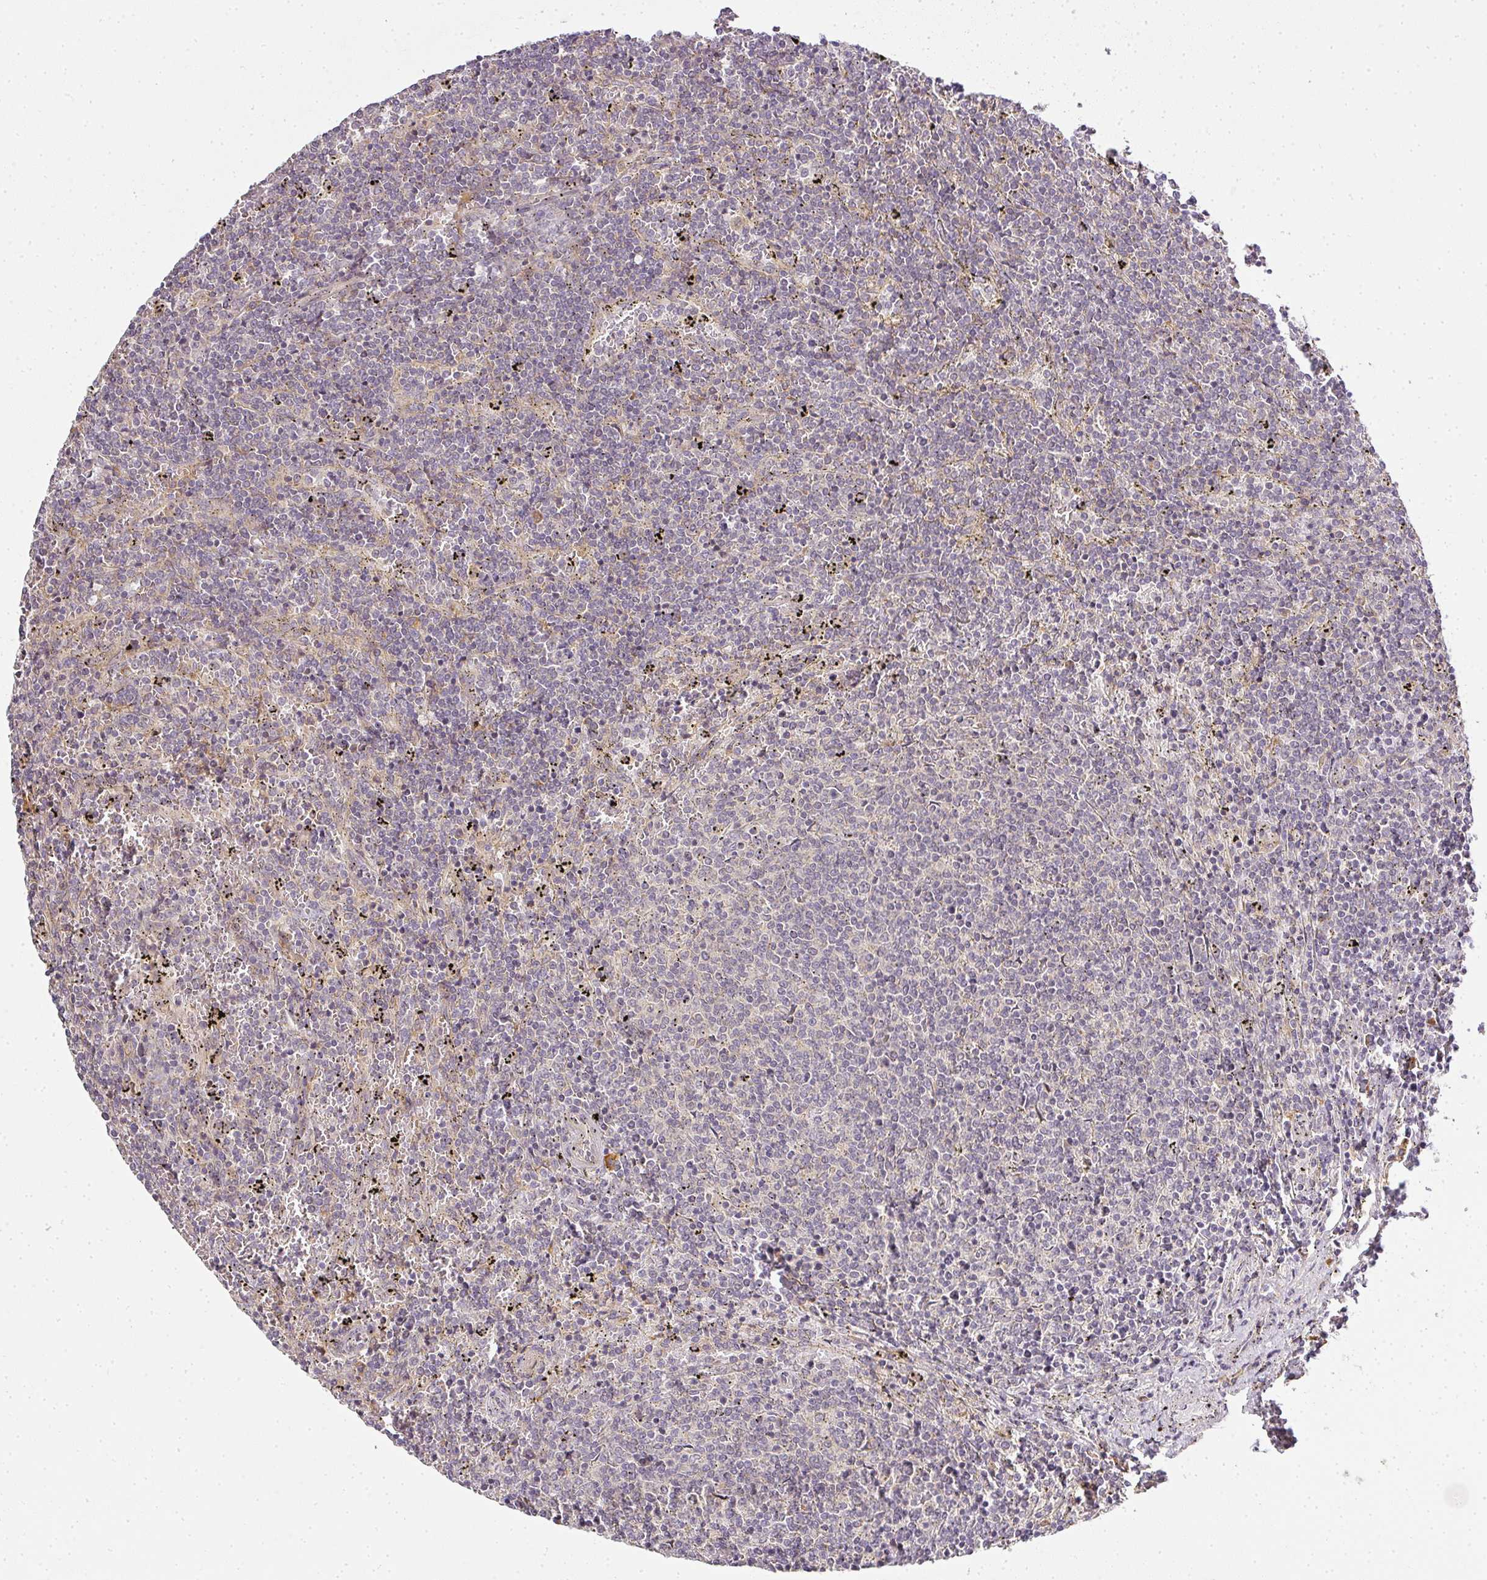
{"staining": {"intensity": "negative", "quantity": "none", "location": "none"}, "tissue": "lymphoma", "cell_type": "Tumor cells", "image_type": "cancer", "snomed": [{"axis": "morphology", "description": "Malignant lymphoma, non-Hodgkin's type, Low grade"}, {"axis": "topography", "description": "Spleen"}], "caption": "Tumor cells show no significant staining in lymphoma.", "gene": "MED19", "patient": {"sex": "female", "age": 50}}